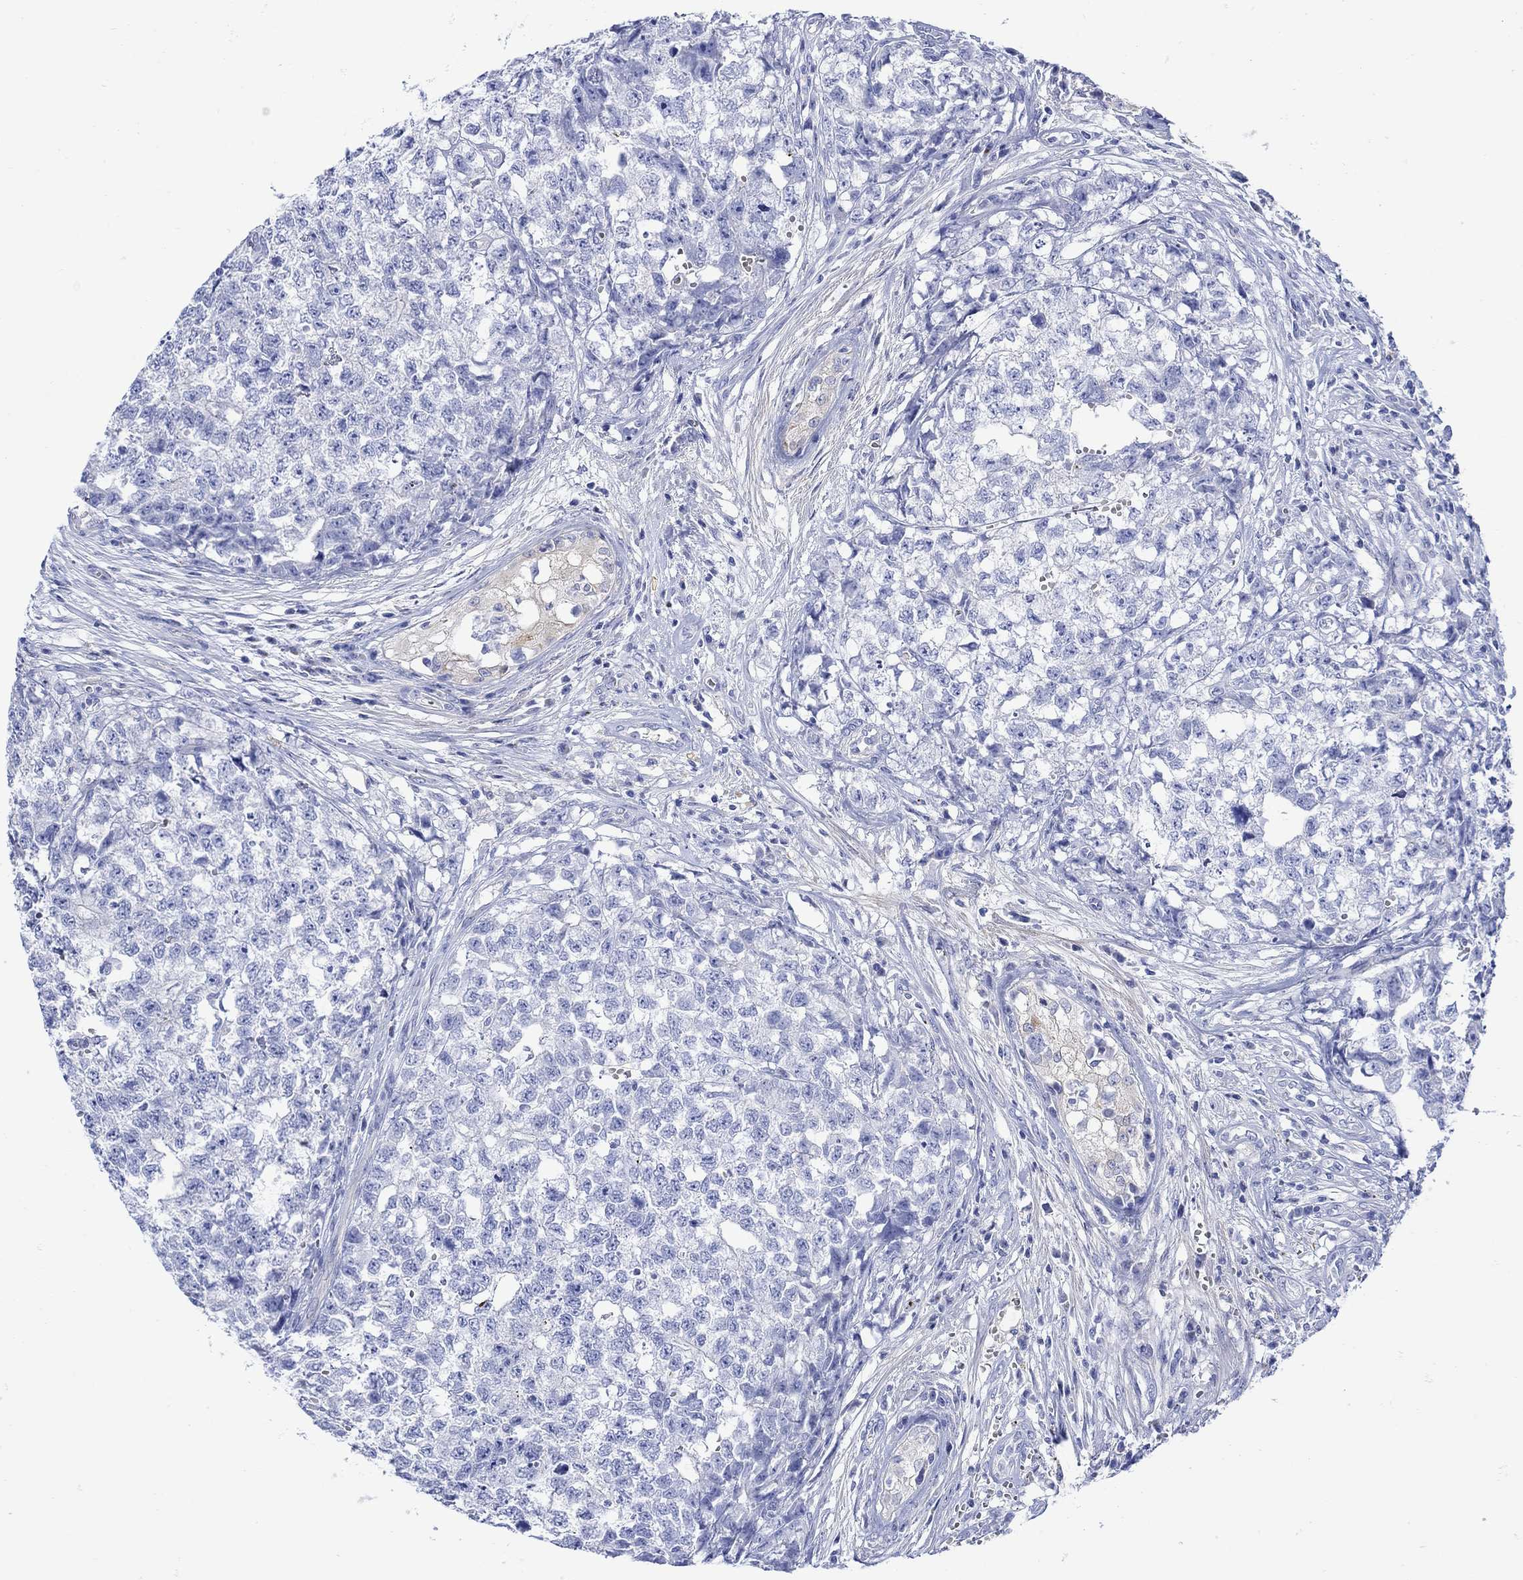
{"staining": {"intensity": "negative", "quantity": "none", "location": "none"}, "tissue": "testis cancer", "cell_type": "Tumor cells", "image_type": "cancer", "snomed": [{"axis": "morphology", "description": "Seminoma, NOS"}, {"axis": "morphology", "description": "Carcinoma, Embryonal, NOS"}, {"axis": "topography", "description": "Testis"}], "caption": "There is no significant staining in tumor cells of testis cancer (seminoma).", "gene": "ANKMY1", "patient": {"sex": "male", "age": 22}}